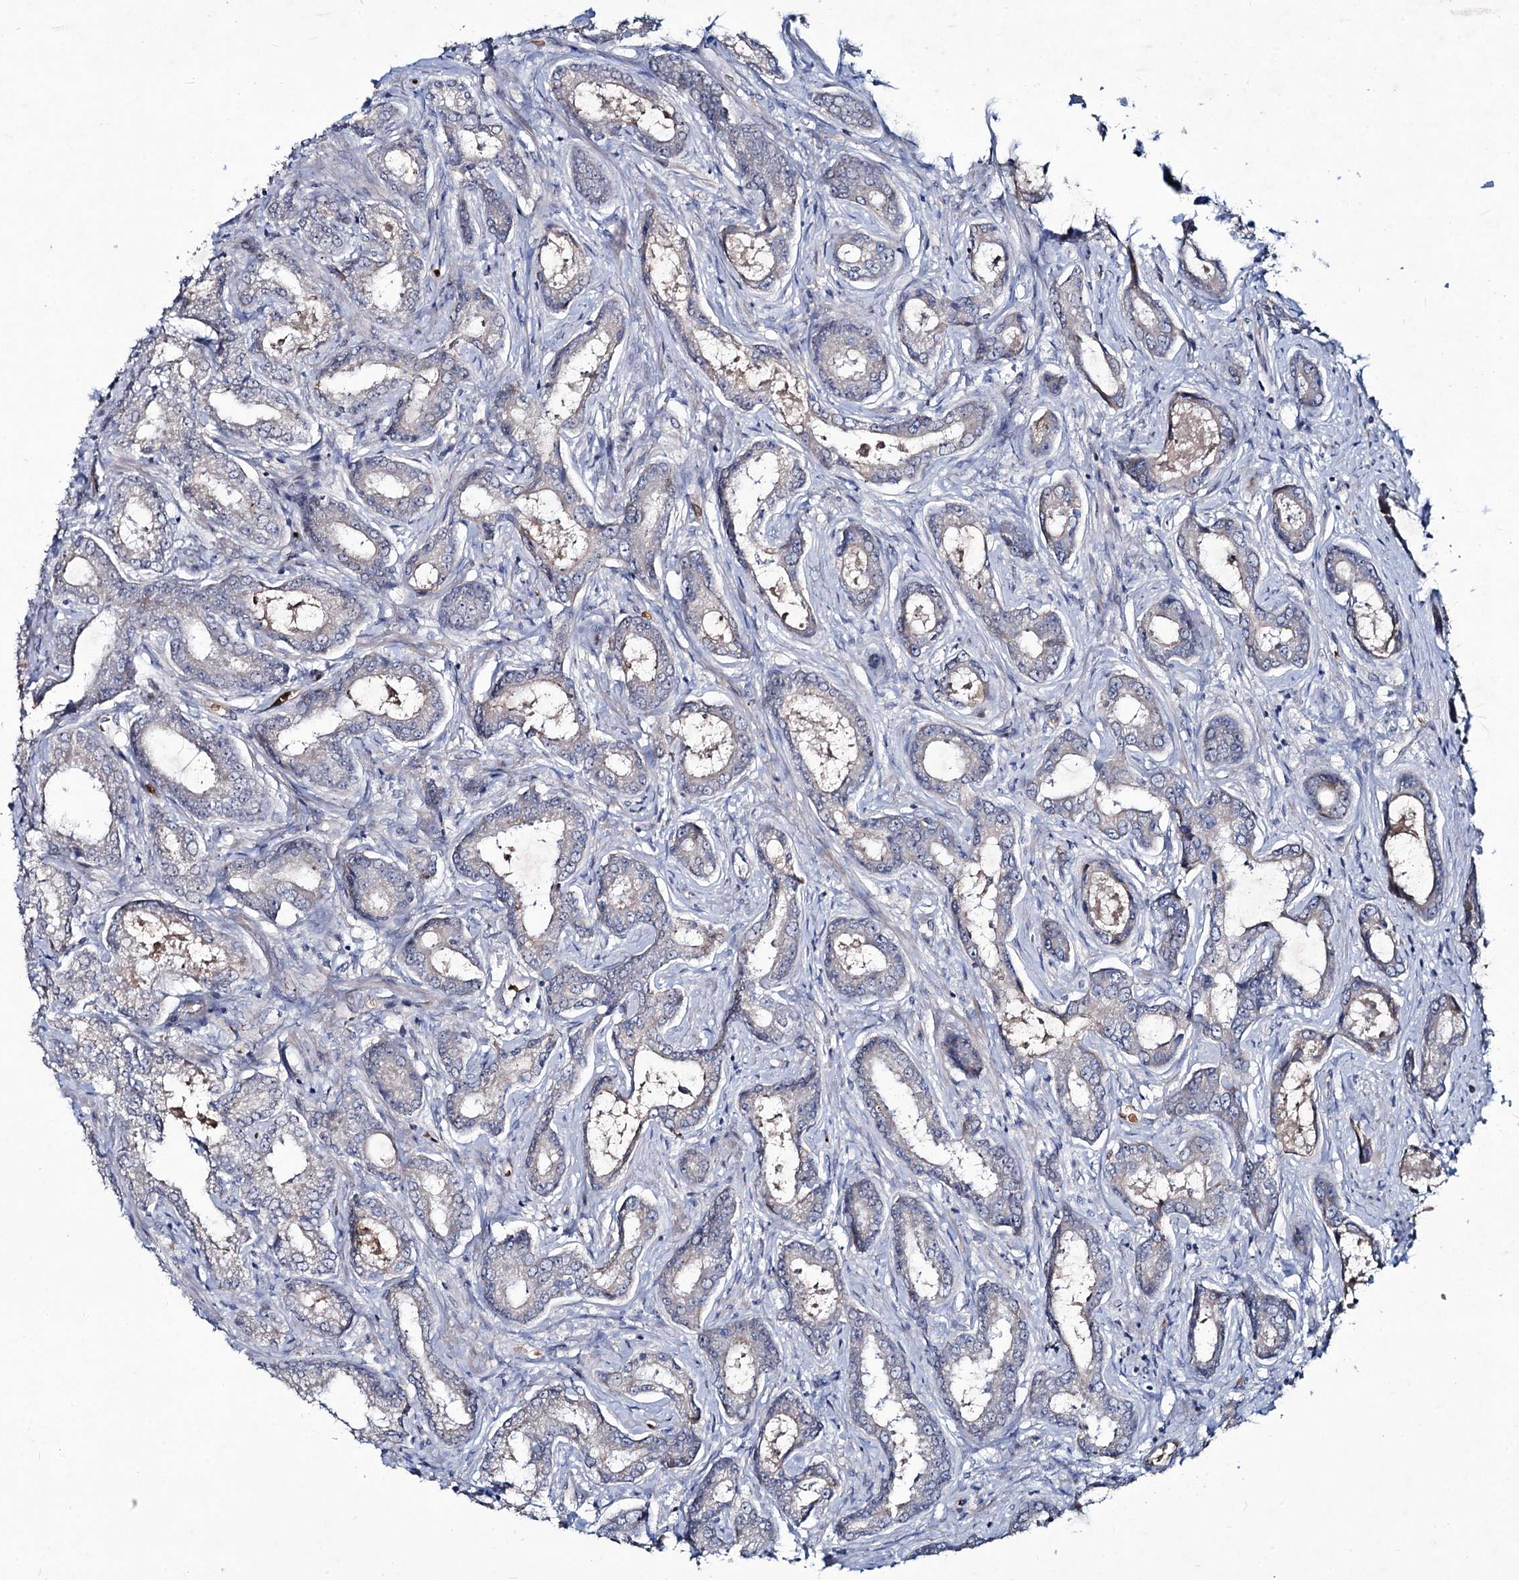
{"staining": {"intensity": "negative", "quantity": "none", "location": "none"}, "tissue": "prostate cancer", "cell_type": "Tumor cells", "image_type": "cancer", "snomed": [{"axis": "morphology", "description": "Adenocarcinoma, Low grade"}, {"axis": "topography", "description": "Prostate"}], "caption": "There is no significant staining in tumor cells of prostate adenocarcinoma (low-grade).", "gene": "RNF6", "patient": {"sex": "male", "age": 68}}